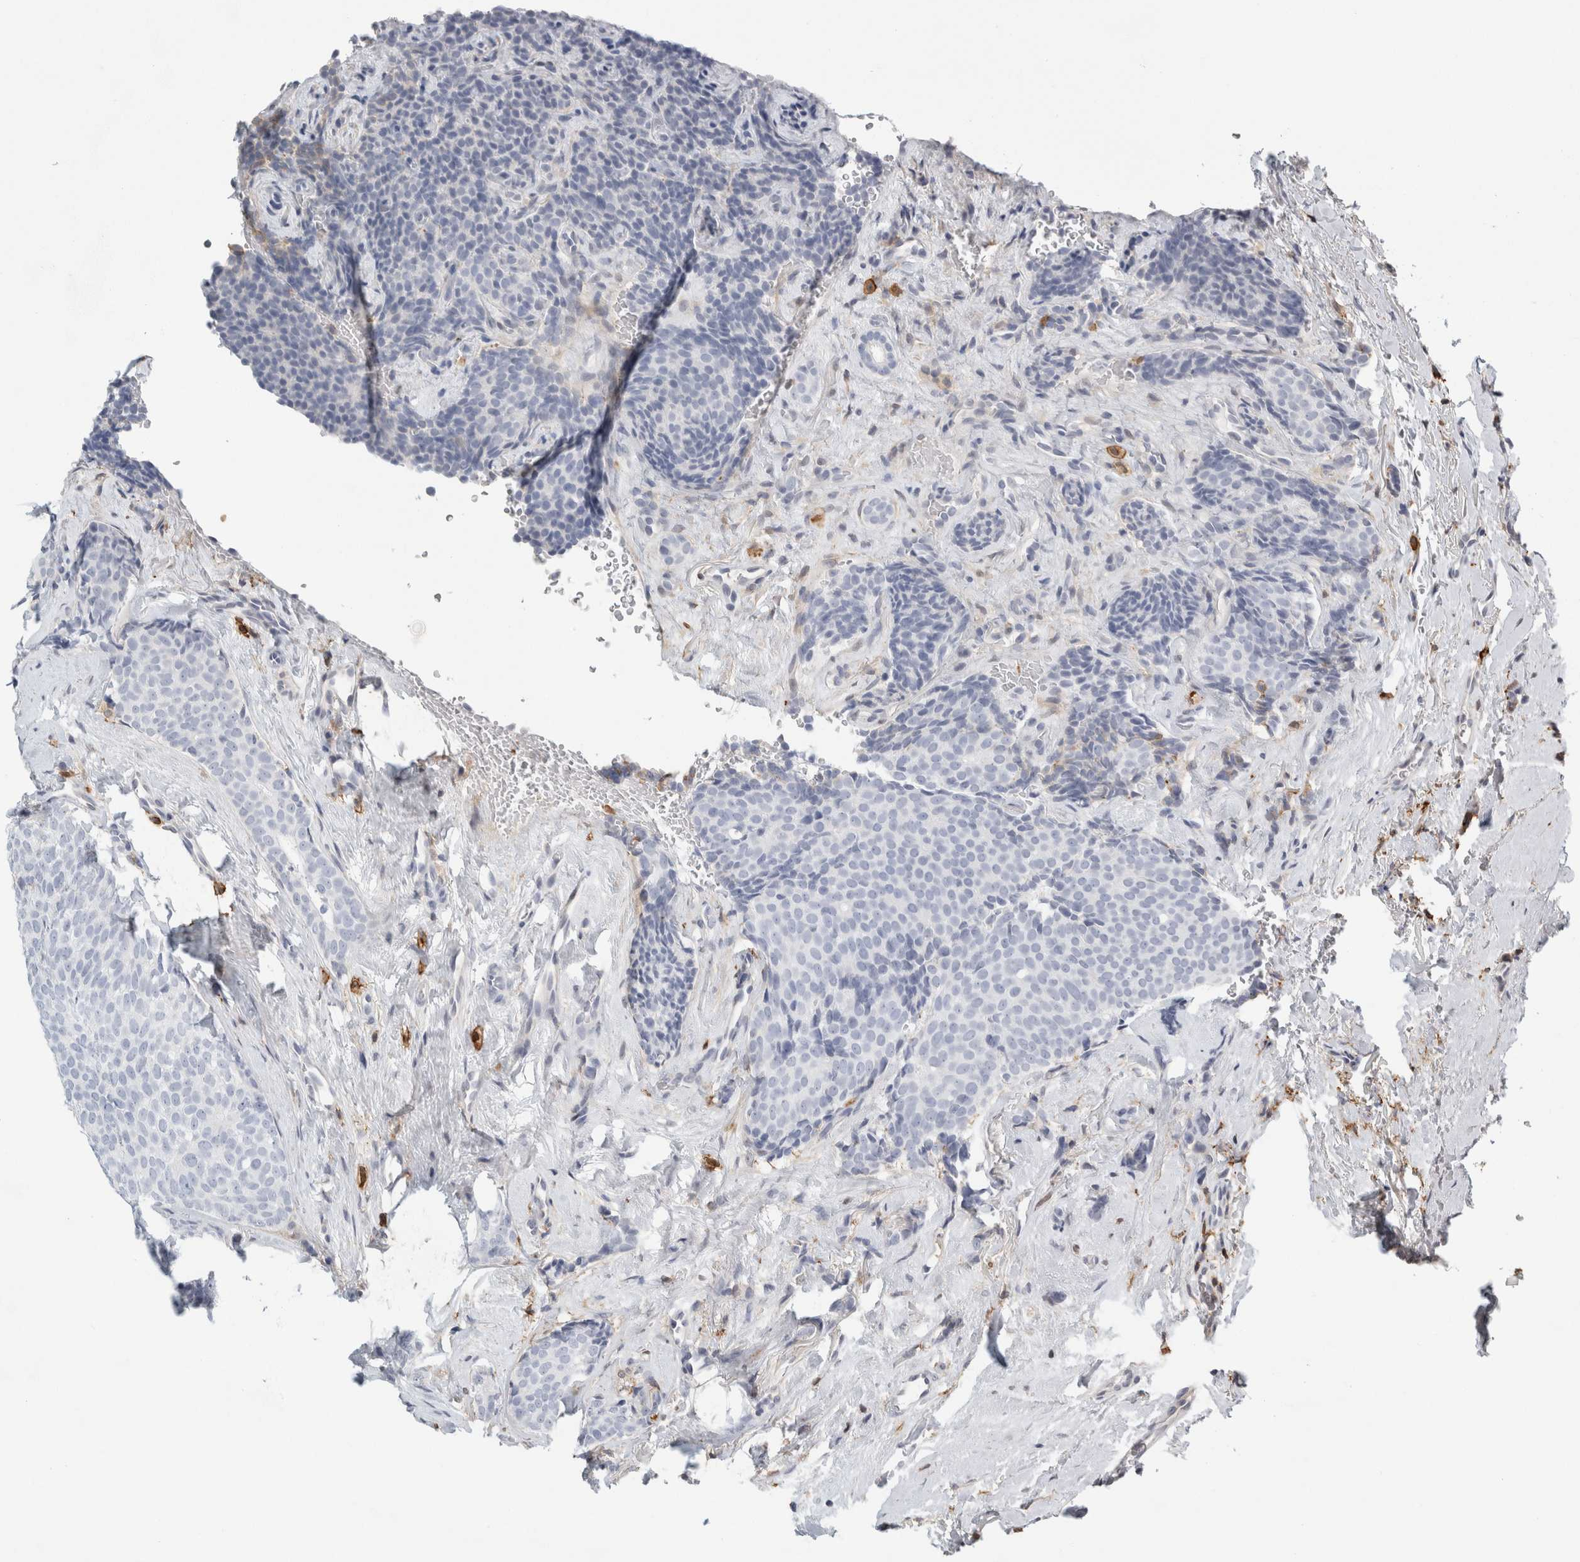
{"staining": {"intensity": "negative", "quantity": "none", "location": "none"}, "tissue": "breast cancer", "cell_type": "Tumor cells", "image_type": "cancer", "snomed": [{"axis": "morphology", "description": "Lobular carcinoma"}, {"axis": "topography", "description": "Skin"}, {"axis": "topography", "description": "Breast"}], "caption": "A histopathology image of human breast cancer is negative for staining in tumor cells.", "gene": "P2RY2", "patient": {"sex": "female", "age": 46}}